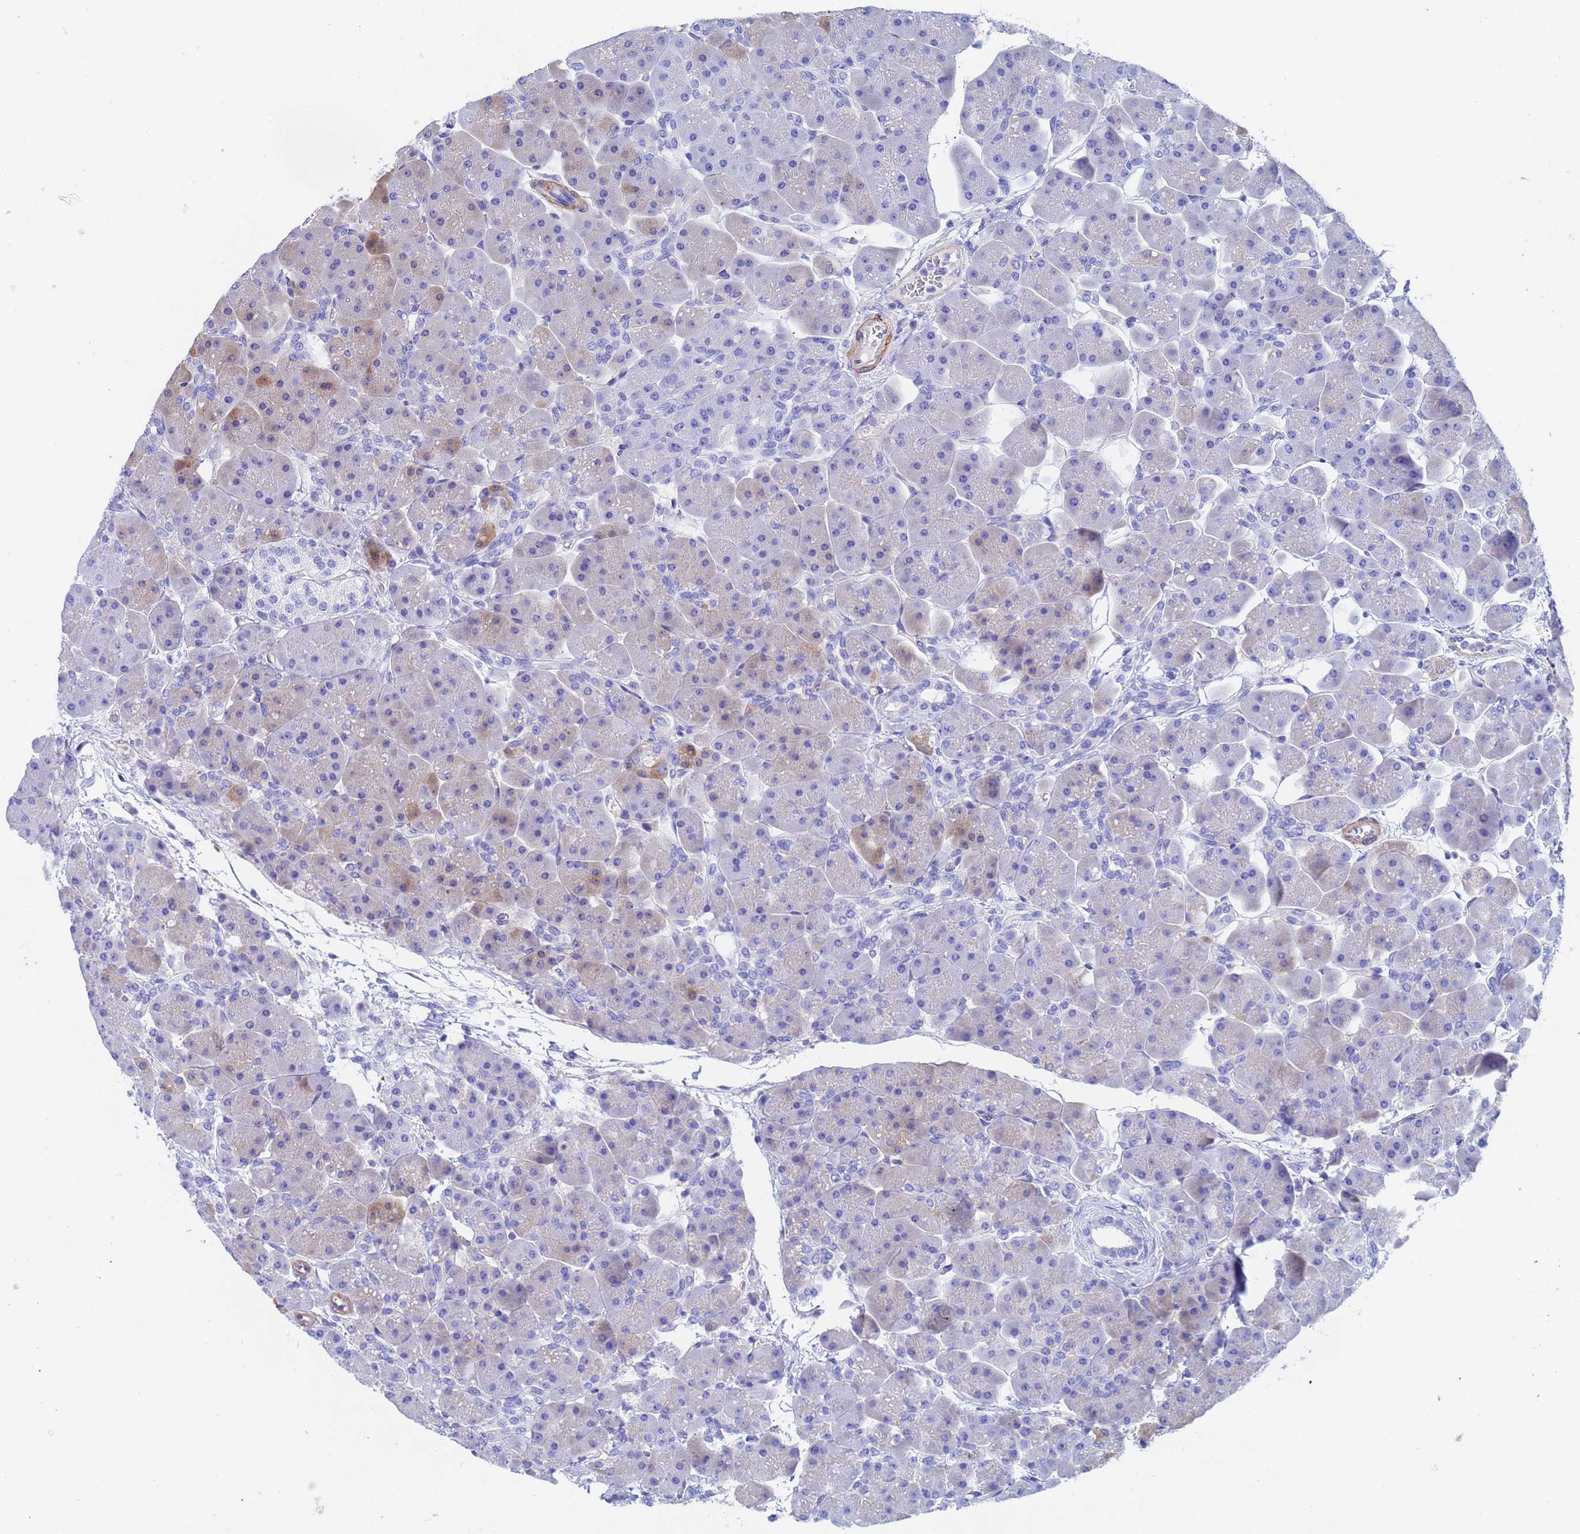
{"staining": {"intensity": "weak", "quantity": "<25%", "location": "cytoplasmic/membranous"}, "tissue": "pancreas", "cell_type": "Exocrine glandular cells", "image_type": "normal", "snomed": [{"axis": "morphology", "description": "Normal tissue, NOS"}, {"axis": "topography", "description": "Pancreas"}], "caption": "Exocrine glandular cells are negative for brown protein staining in benign pancreas. The staining was performed using DAB (3,3'-diaminobenzidine) to visualize the protein expression in brown, while the nuclei were stained in blue with hematoxylin (Magnification: 20x).", "gene": "CST1", "patient": {"sex": "male", "age": 66}}